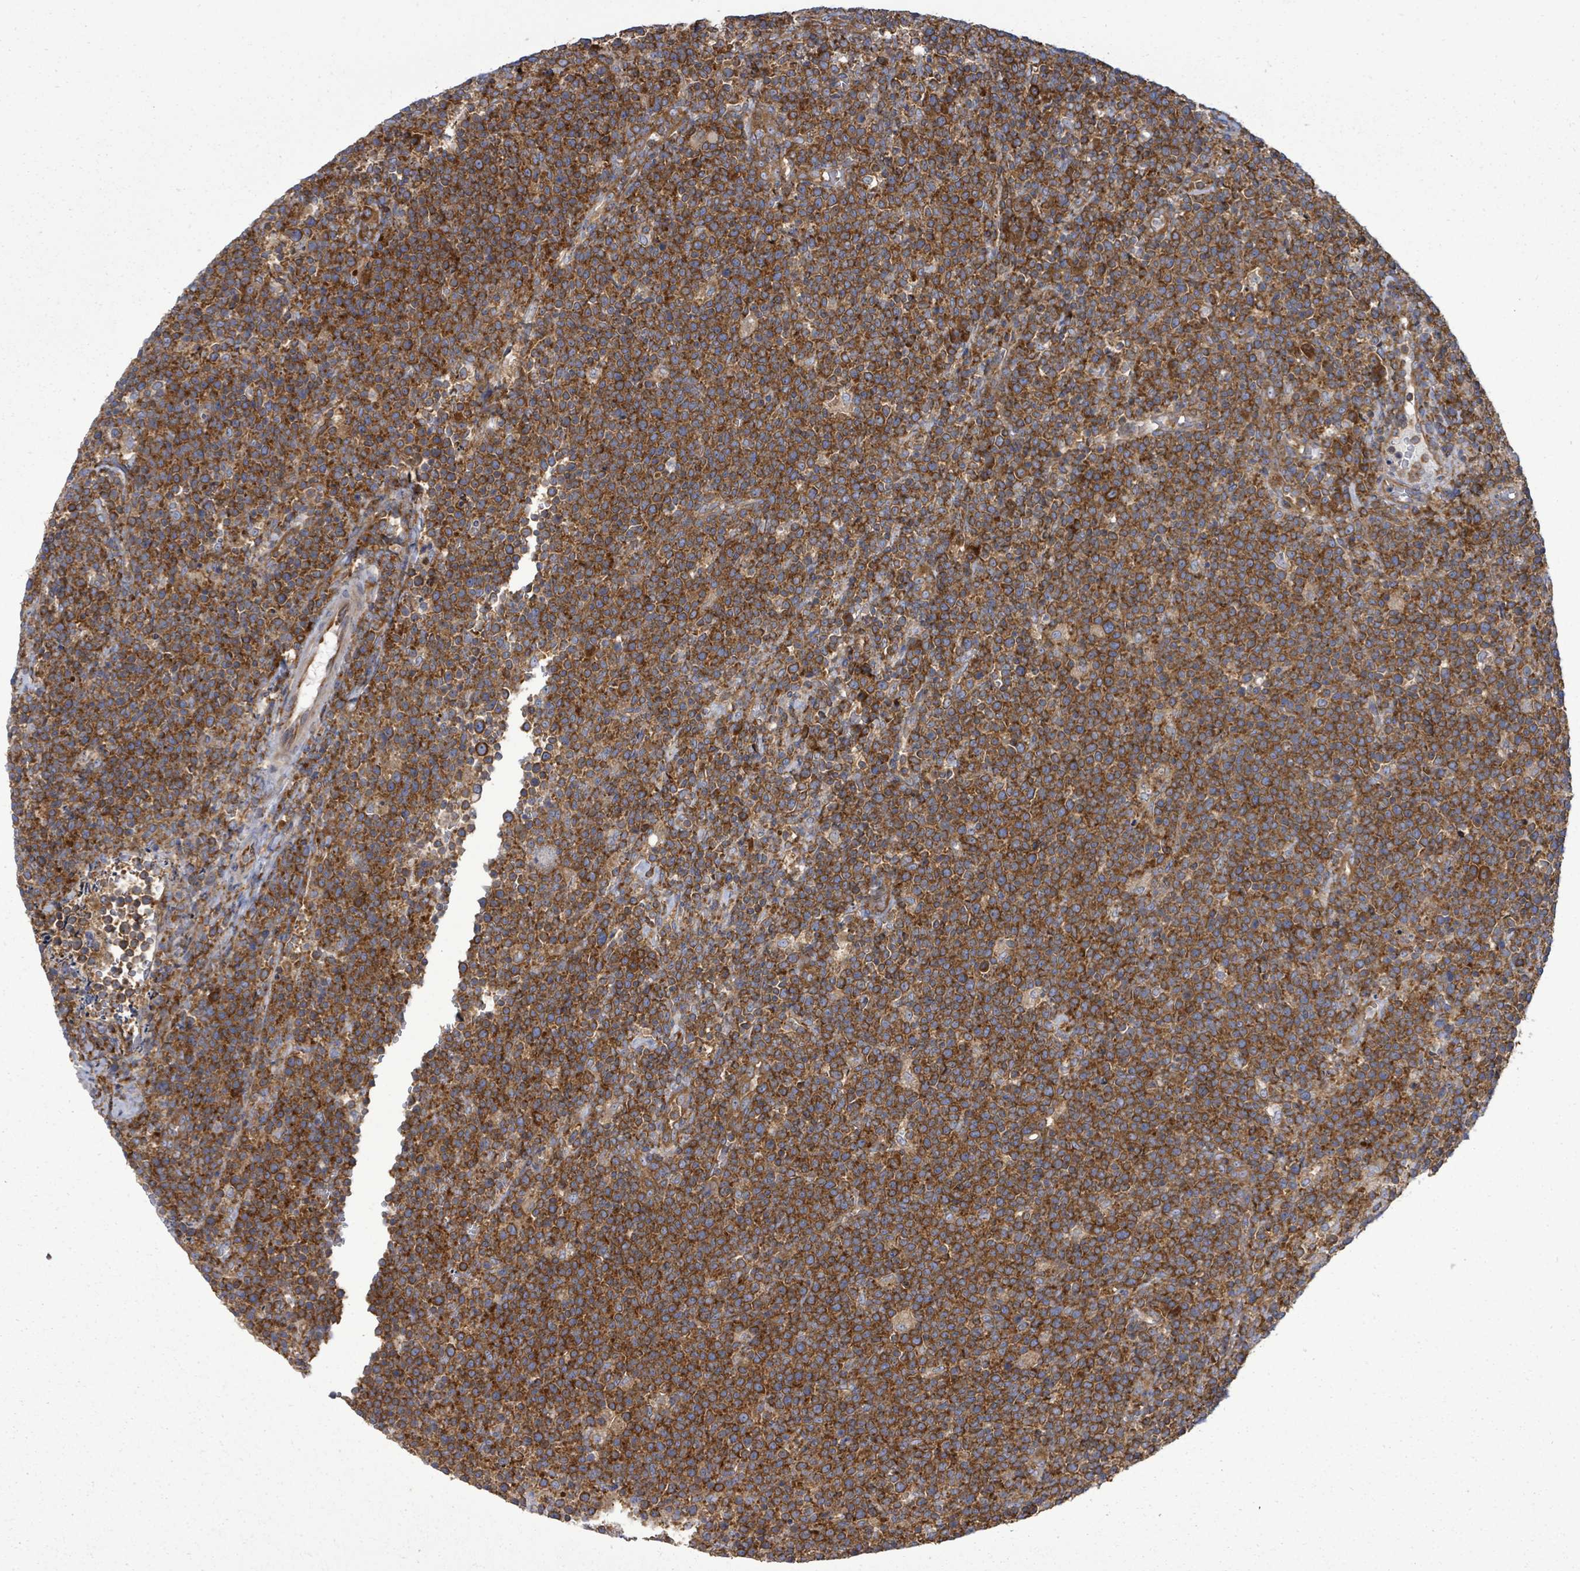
{"staining": {"intensity": "strong", "quantity": ">75%", "location": "cytoplasmic/membranous"}, "tissue": "lymphoma", "cell_type": "Tumor cells", "image_type": "cancer", "snomed": [{"axis": "morphology", "description": "Malignant lymphoma, non-Hodgkin's type, High grade"}, {"axis": "topography", "description": "Lymph node"}], "caption": "DAB immunohistochemical staining of high-grade malignant lymphoma, non-Hodgkin's type exhibits strong cytoplasmic/membranous protein positivity in about >75% of tumor cells. (brown staining indicates protein expression, while blue staining denotes nuclei).", "gene": "EIF3C", "patient": {"sex": "male", "age": 61}}